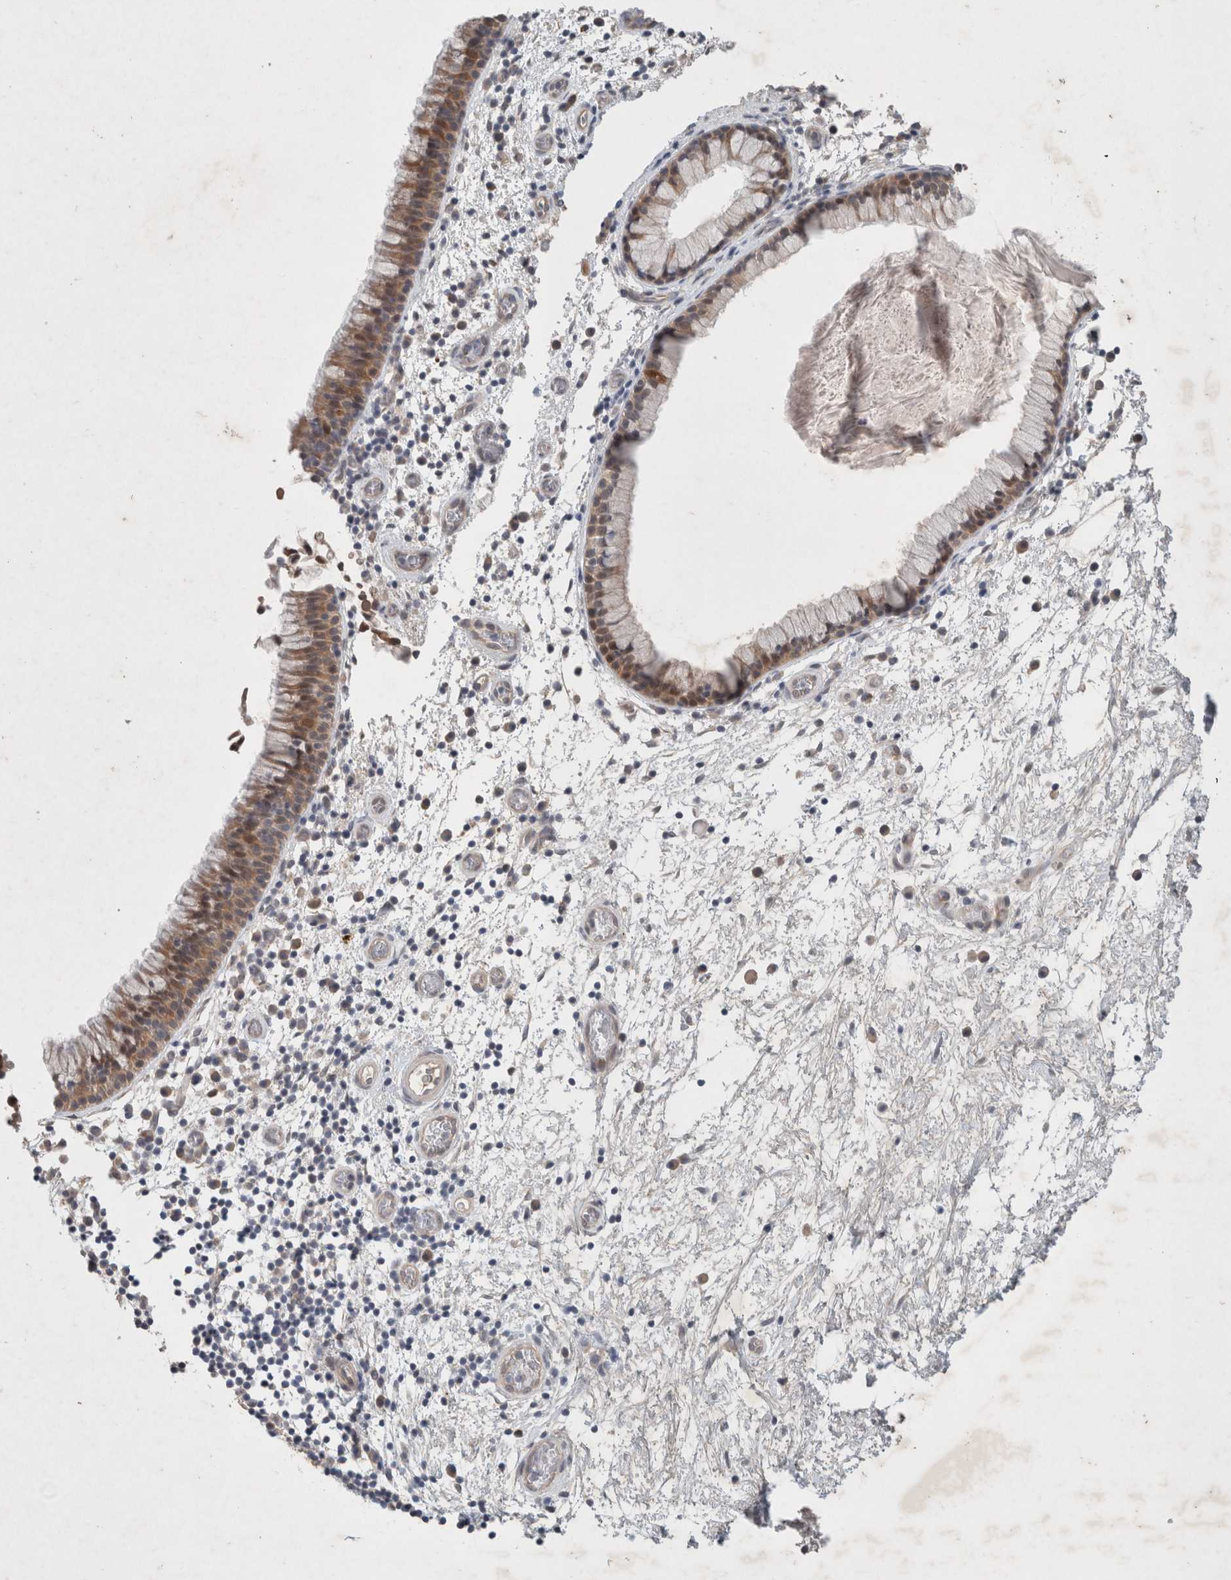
{"staining": {"intensity": "moderate", "quantity": ">75%", "location": "cytoplasmic/membranous,nuclear"}, "tissue": "nasopharynx", "cell_type": "Respiratory epithelial cells", "image_type": "normal", "snomed": [{"axis": "morphology", "description": "Normal tissue, NOS"}, {"axis": "morphology", "description": "Inflammation, NOS"}, {"axis": "topography", "description": "Nasopharynx"}], "caption": "This image demonstrates IHC staining of benign nasopharynx, with medium moderate cytoplasmic/membranous,nuclear expression in approximately >75% of respiratory epithelial cells.", "gene": "RASAL2", "patient": {"sex": "male", "age": 48}}